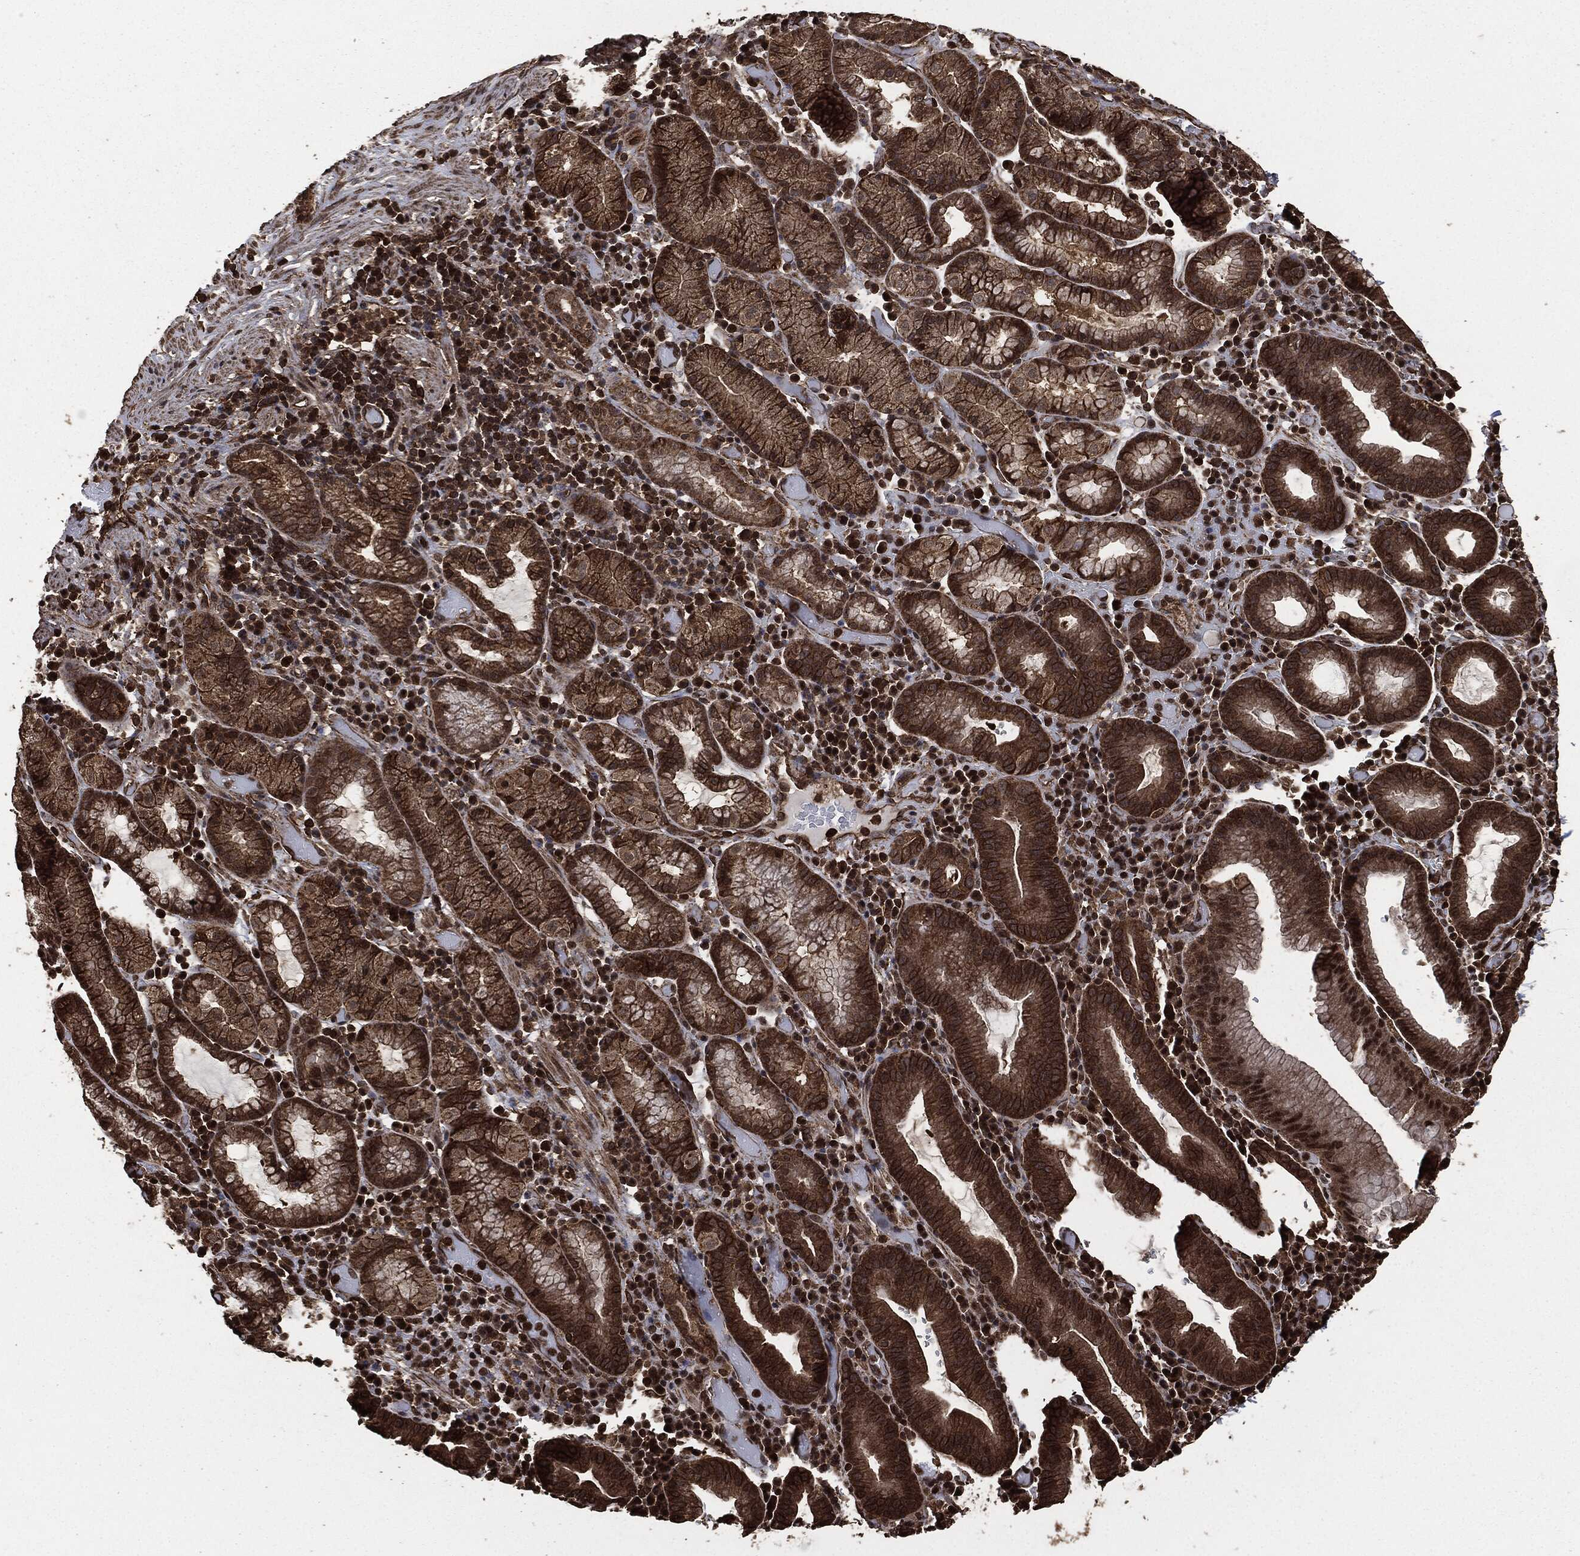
{"staining": {"intensity": "strong", "quantity": ">75%", "location": "cytoplasmic/membranous"}, "tissue": "stomach cancer", "cell_type": "Tumor cells", "image_type": "cancer", "snomed": [{"axis": "morphology", "description": "Adenocarcinoma, NOS"}, {"axis": "topography", "description": "Stomach"}], "caption": "About >75% of tumor cells in stomach adenocarcinoma demonstrate strong cytoplasmic/membranous protein staining as visualized by brown immunohistochemical staining.", "gene": "HRAS", "patient": {"sex": "male", "age": 79}}